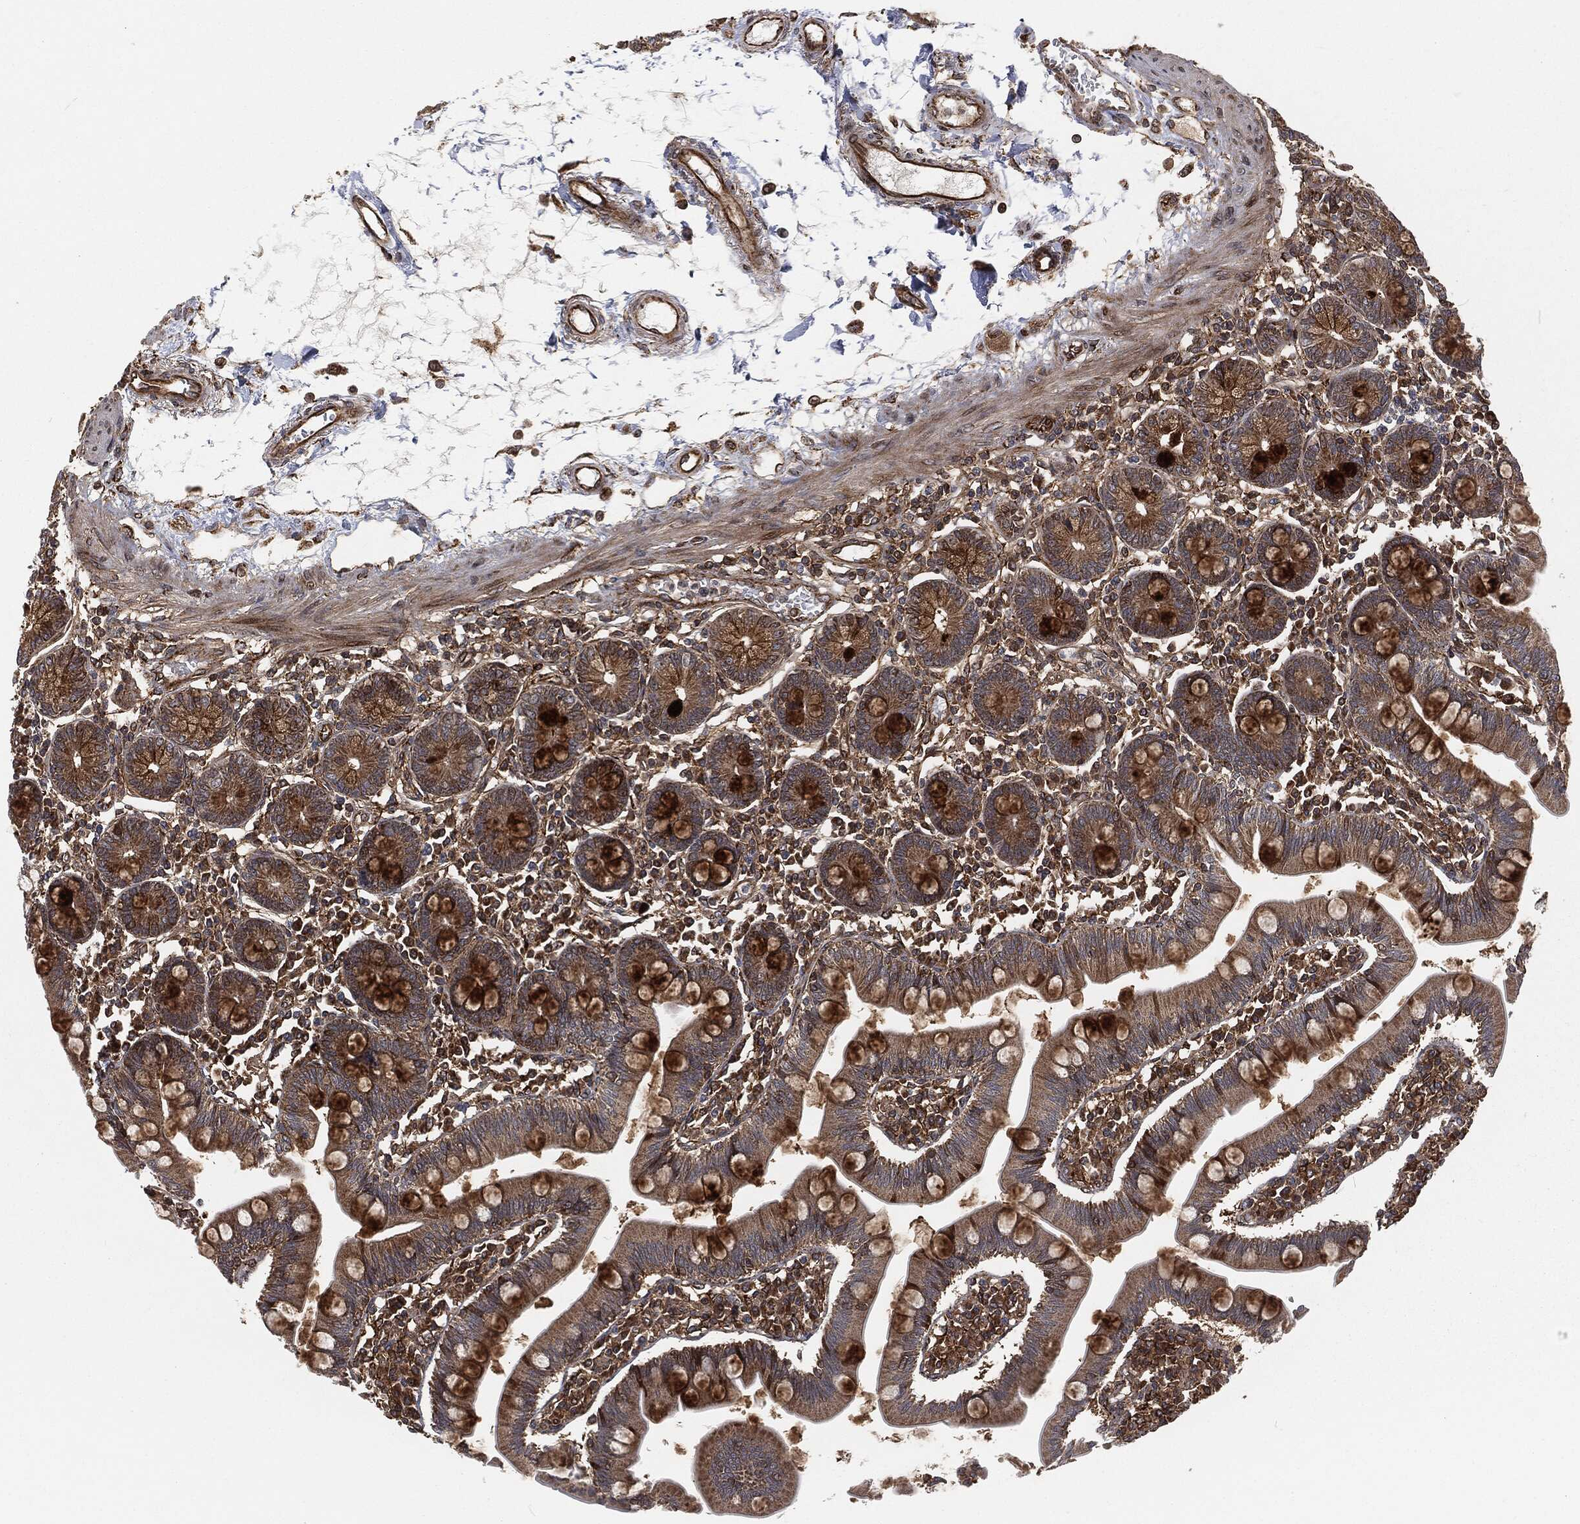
{"staining": {"intensity": "strong", "quantity": ">75%", "location": "cytoplasmic/membranous"}, "tissue": "small intestine", "cell_type": "Glandular cells", "image_type": "normal", "snomed": [{"axis": "morphology", "description": "Normal tissue, NOS"}, {"axis": "topography", "description": "Small intestine"}], "caption": "An image of human small intestine stained for a protein demonstrates strong cytoplasmic/membranous brown staining in glandular cells.", "gene": "RFTN1", "patient": {"sex": "male", "age": 88}}